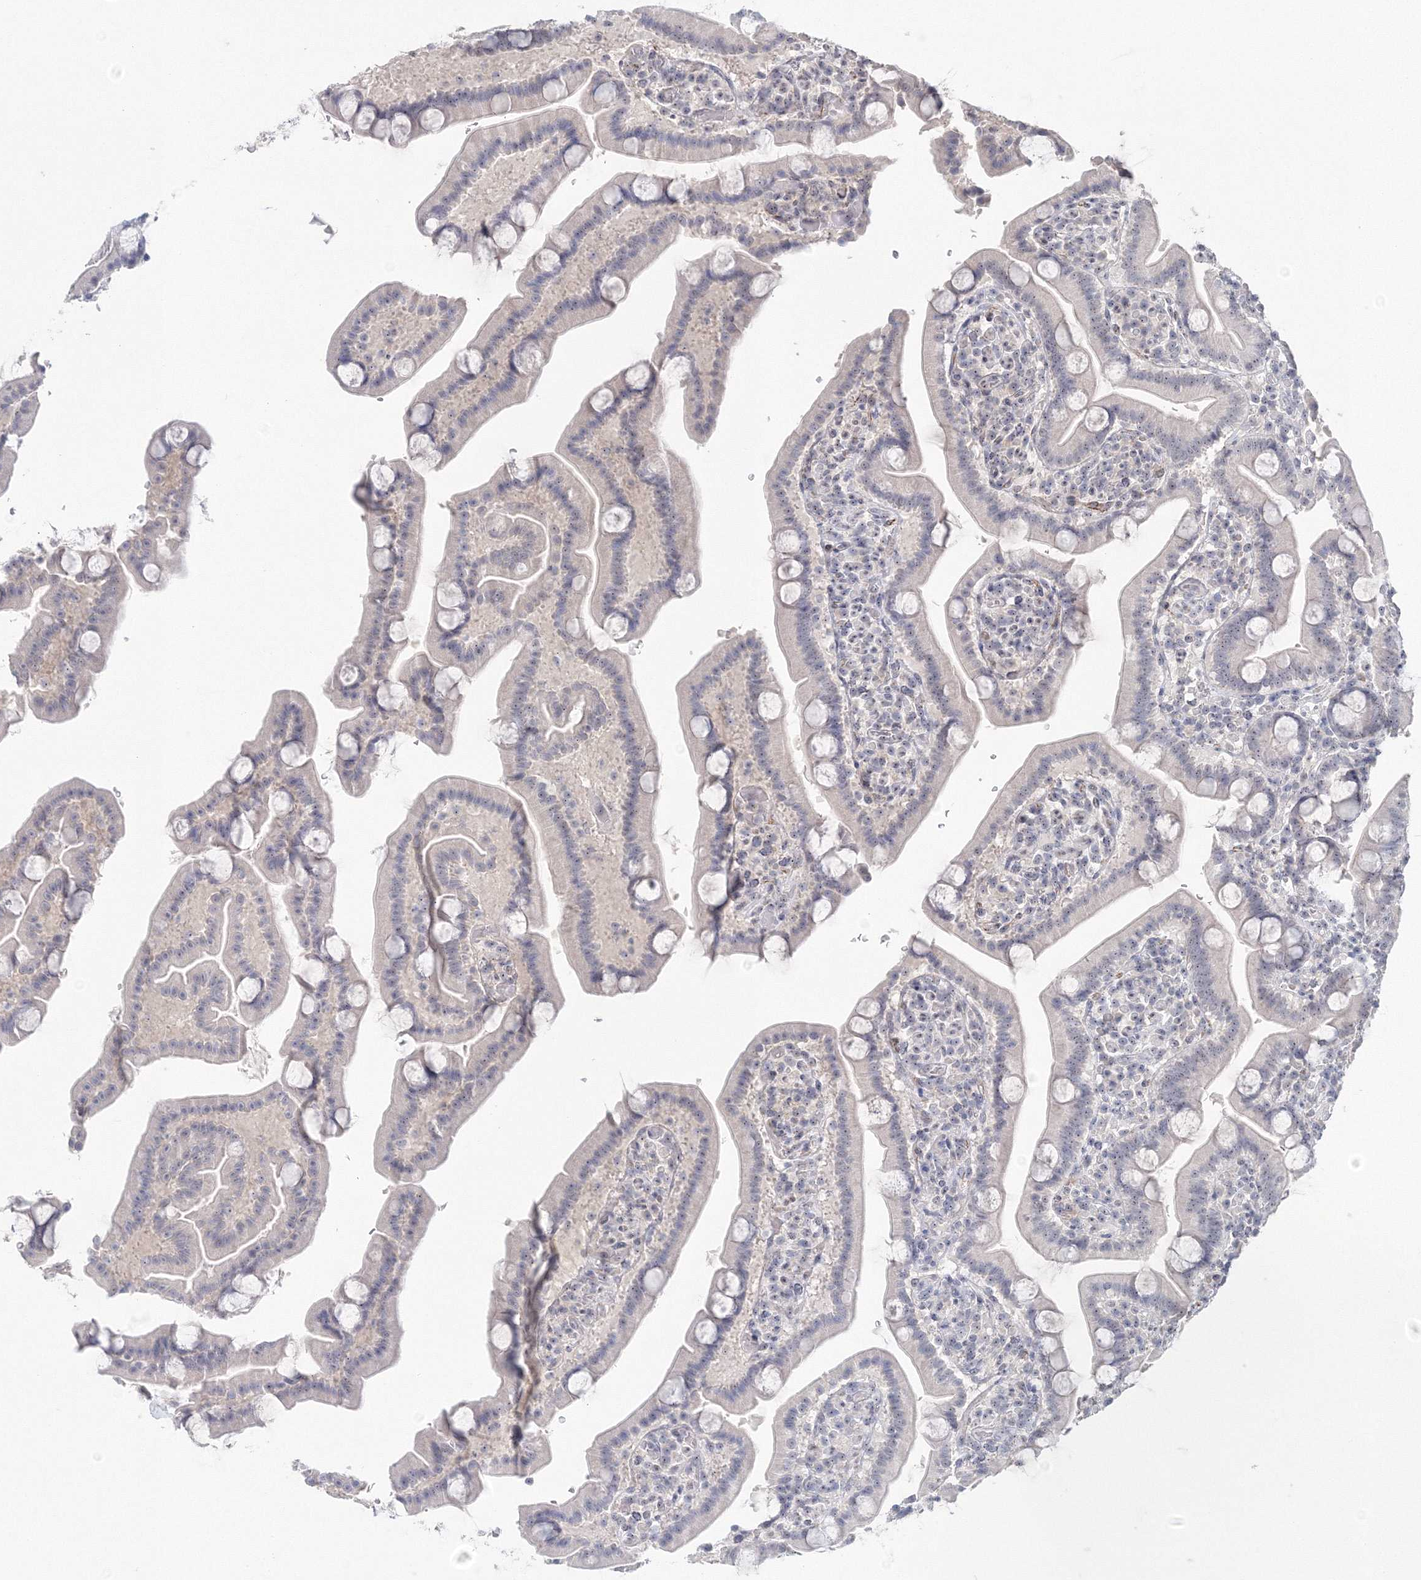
{"staining": {"intensity": "weak", "quantity": "25%-75%", "location": "nuclear"}, "tissue": "duodenum", "cell_type": "Glandular cells", "image_type": "normal", "snomed": [{"axis": "morphology", "description": "Normal tissue, NOS"}, {"axis": "topography", "description": "Duodenum"}], "caption": "Immunohistochemistry photomicrograph of unremarkable duodenum: human duodenum stained using immunohistochemistry (IHC) exhibits low levels of weak protein expression localized specifically in the nuclear of glandular cells, appearing as a nuclear brown color.", "gene": "SIRT7", "patient": {"sex": "male", "age": 55}}